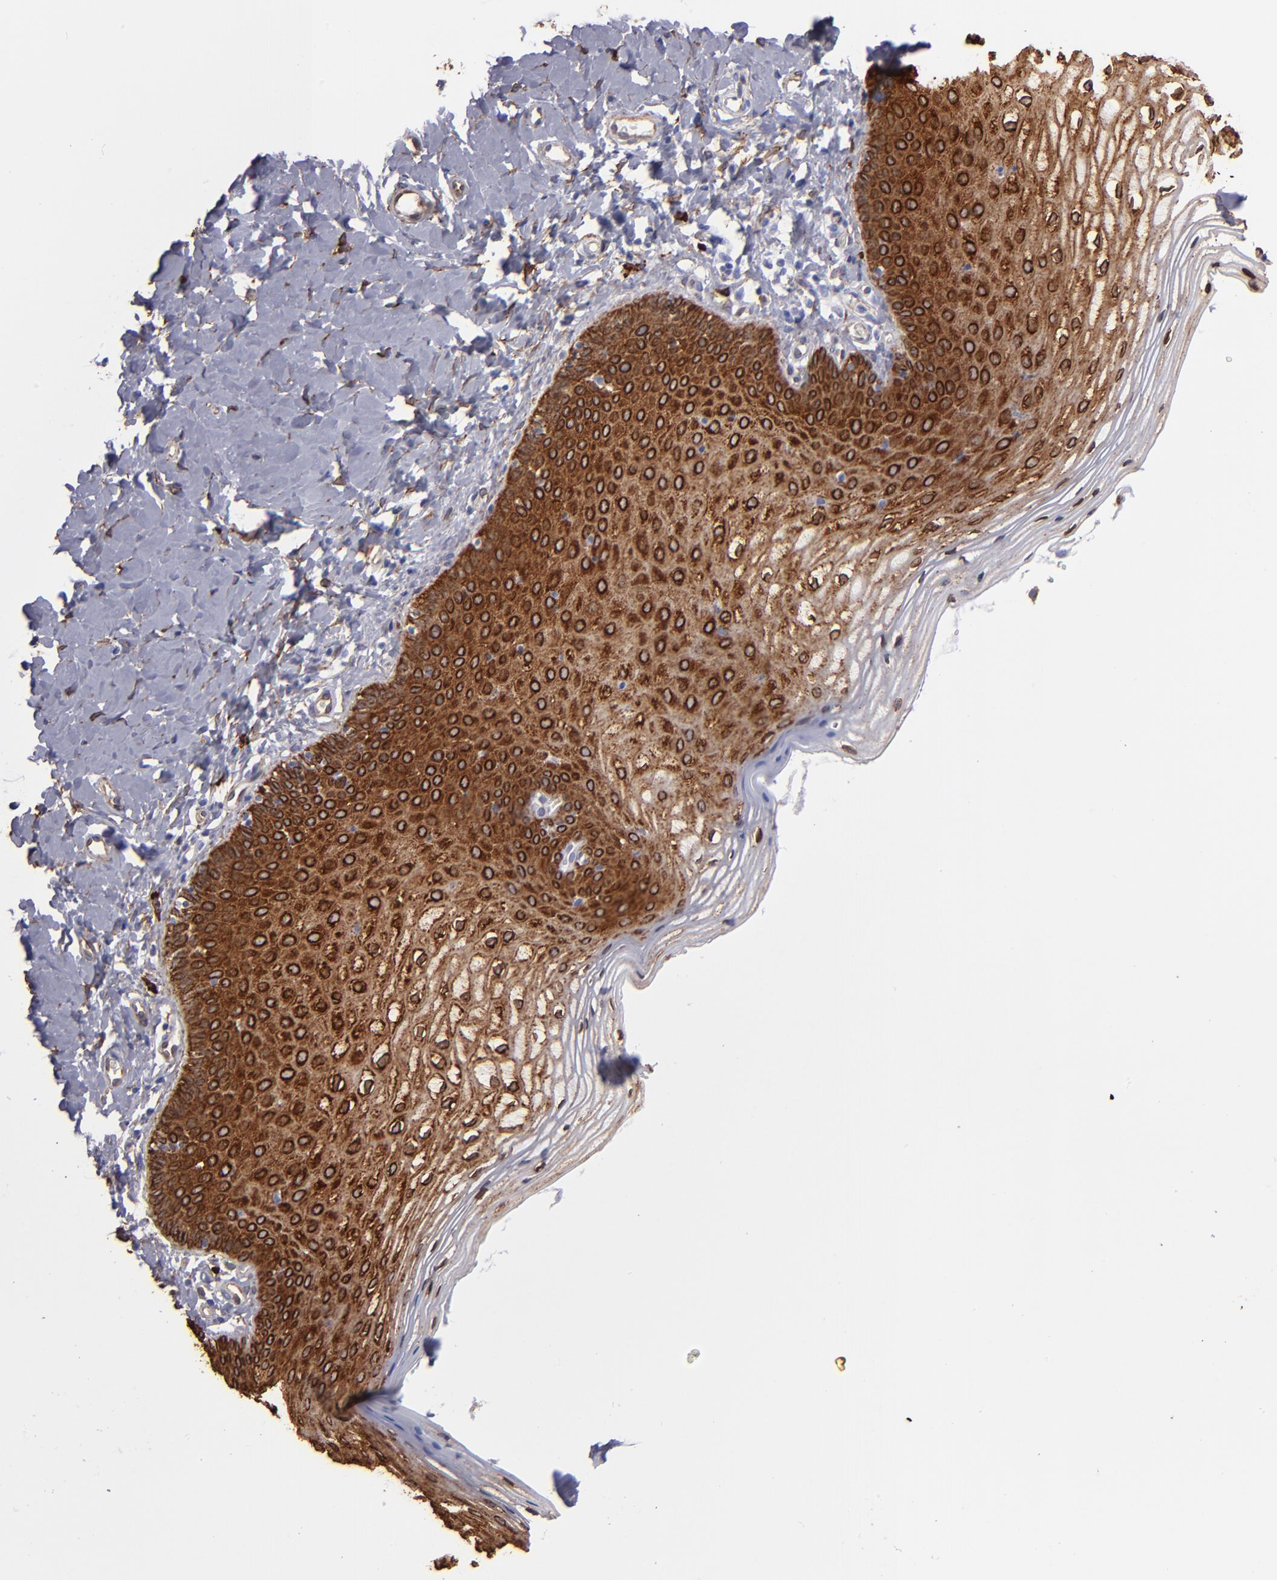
{"staining": {"intensity": "strong", "quantity": ">75%", "location": "cytoplasmic/membranous"}, "tissue": "vagina", "cell_type": "Squamous epithelial cells", "image_type": "normal", "snomed": [{"axis": "morphology", "description": "Normal tissue, NOS"}, {"axis": "topography", "description": "Vagina"}], "caption": "IHC histopathology image of benign vagina stained for a protein (brown), which displays high levels of strong cytoplasmic/membranous staining in about >75% of squamous epithelial cells.", "gene": "AHNAK2", "patient": {"sex": "female", "age": 55}}